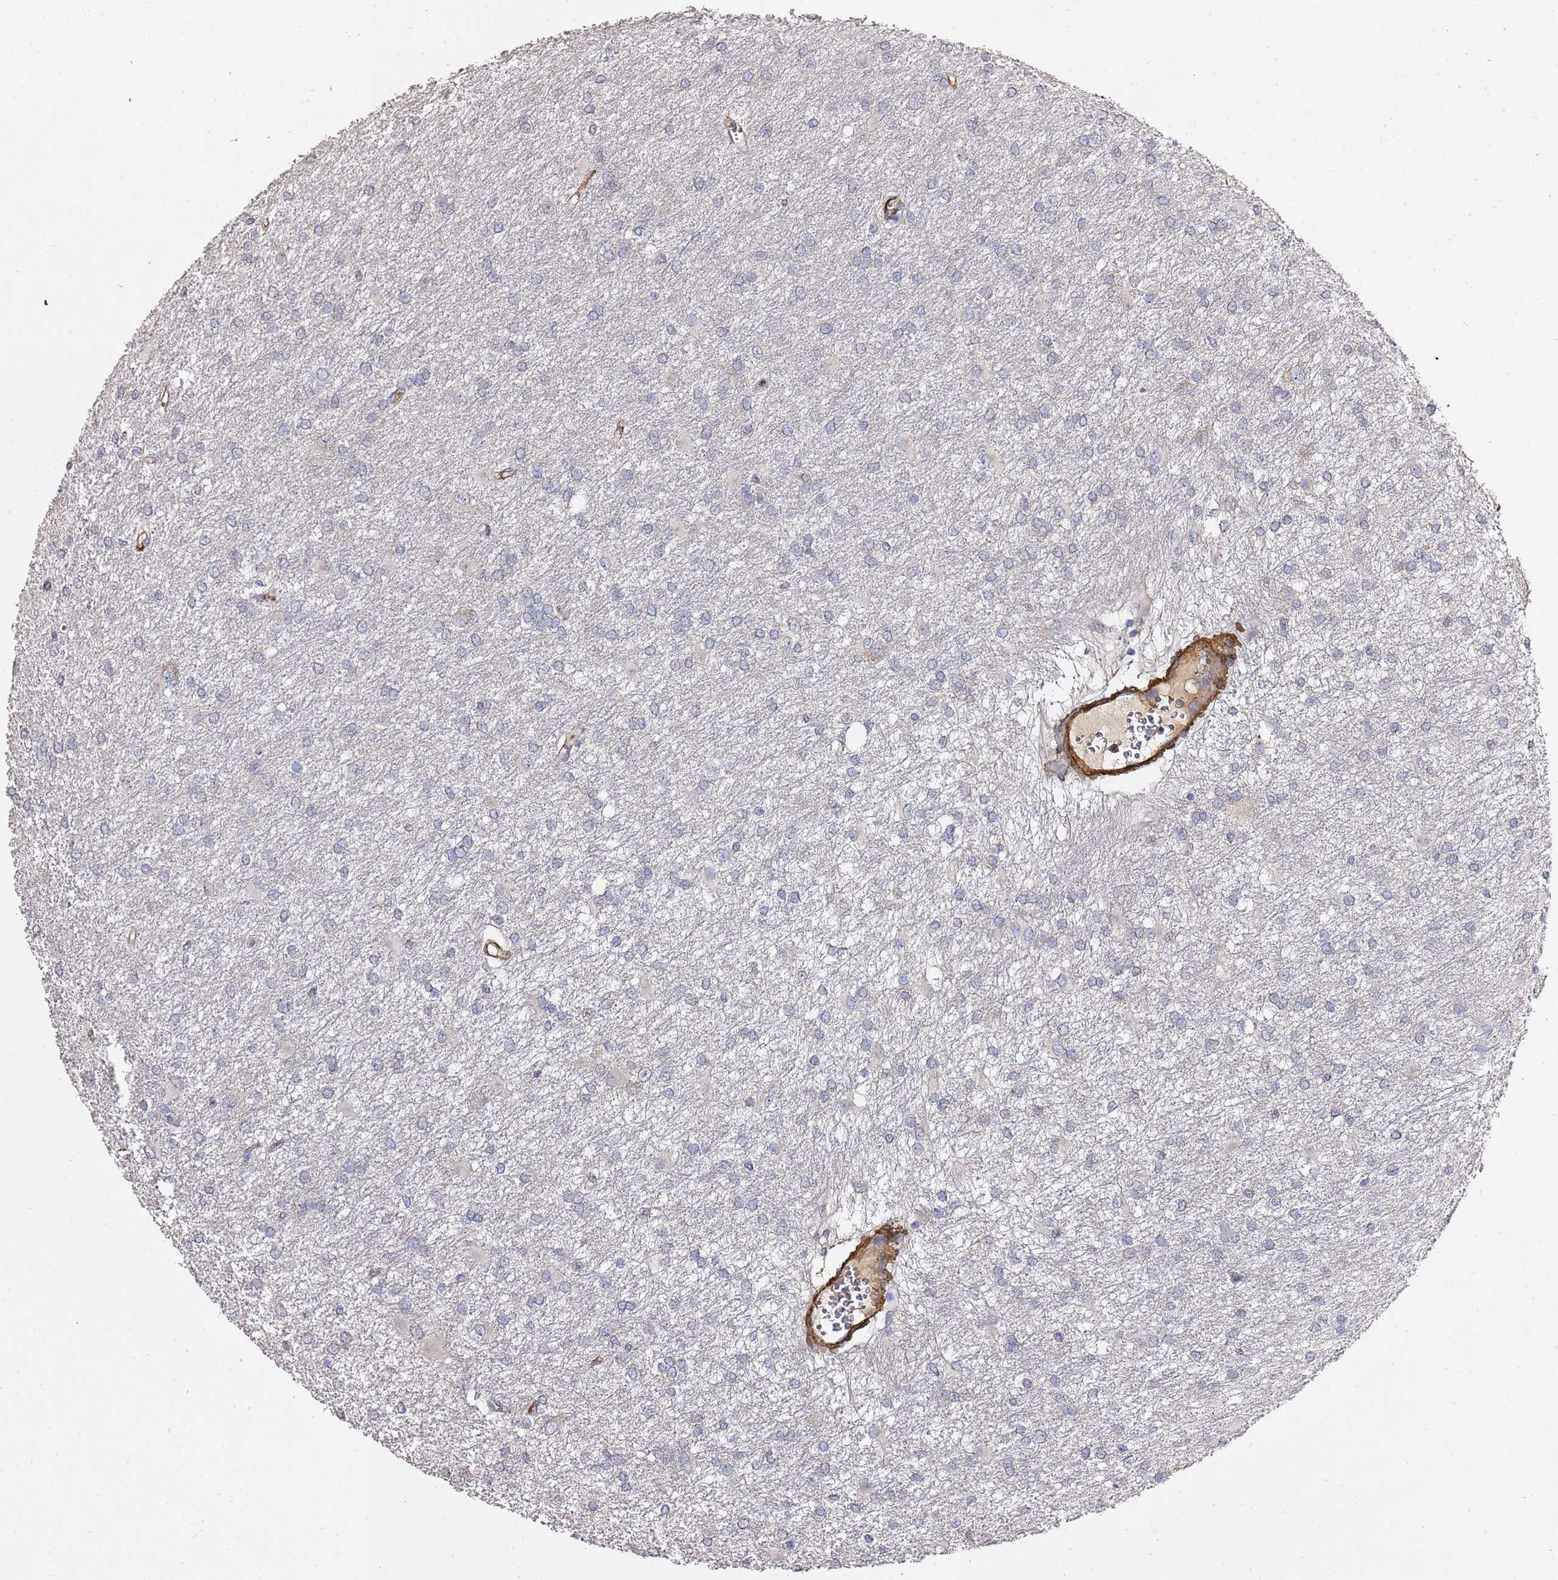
{"staining": {"intensity": "negative", "quantity": "none", "location": "none"}, "tissue": "glioma", "cell_type": "Tumor cells", "image_type": "cancer", "snomed": [{"axis": "morphology", "description": "Glioma, malignant, High grade"}, {"axis": "topography", "description": "Brain"}], "caption": "IHC image of glioma stained for a protein (brown), which demonstrates no expression in tumor cells.", "gene": "EPS8L1", "patient": {"sex": "female", "age": 50}}